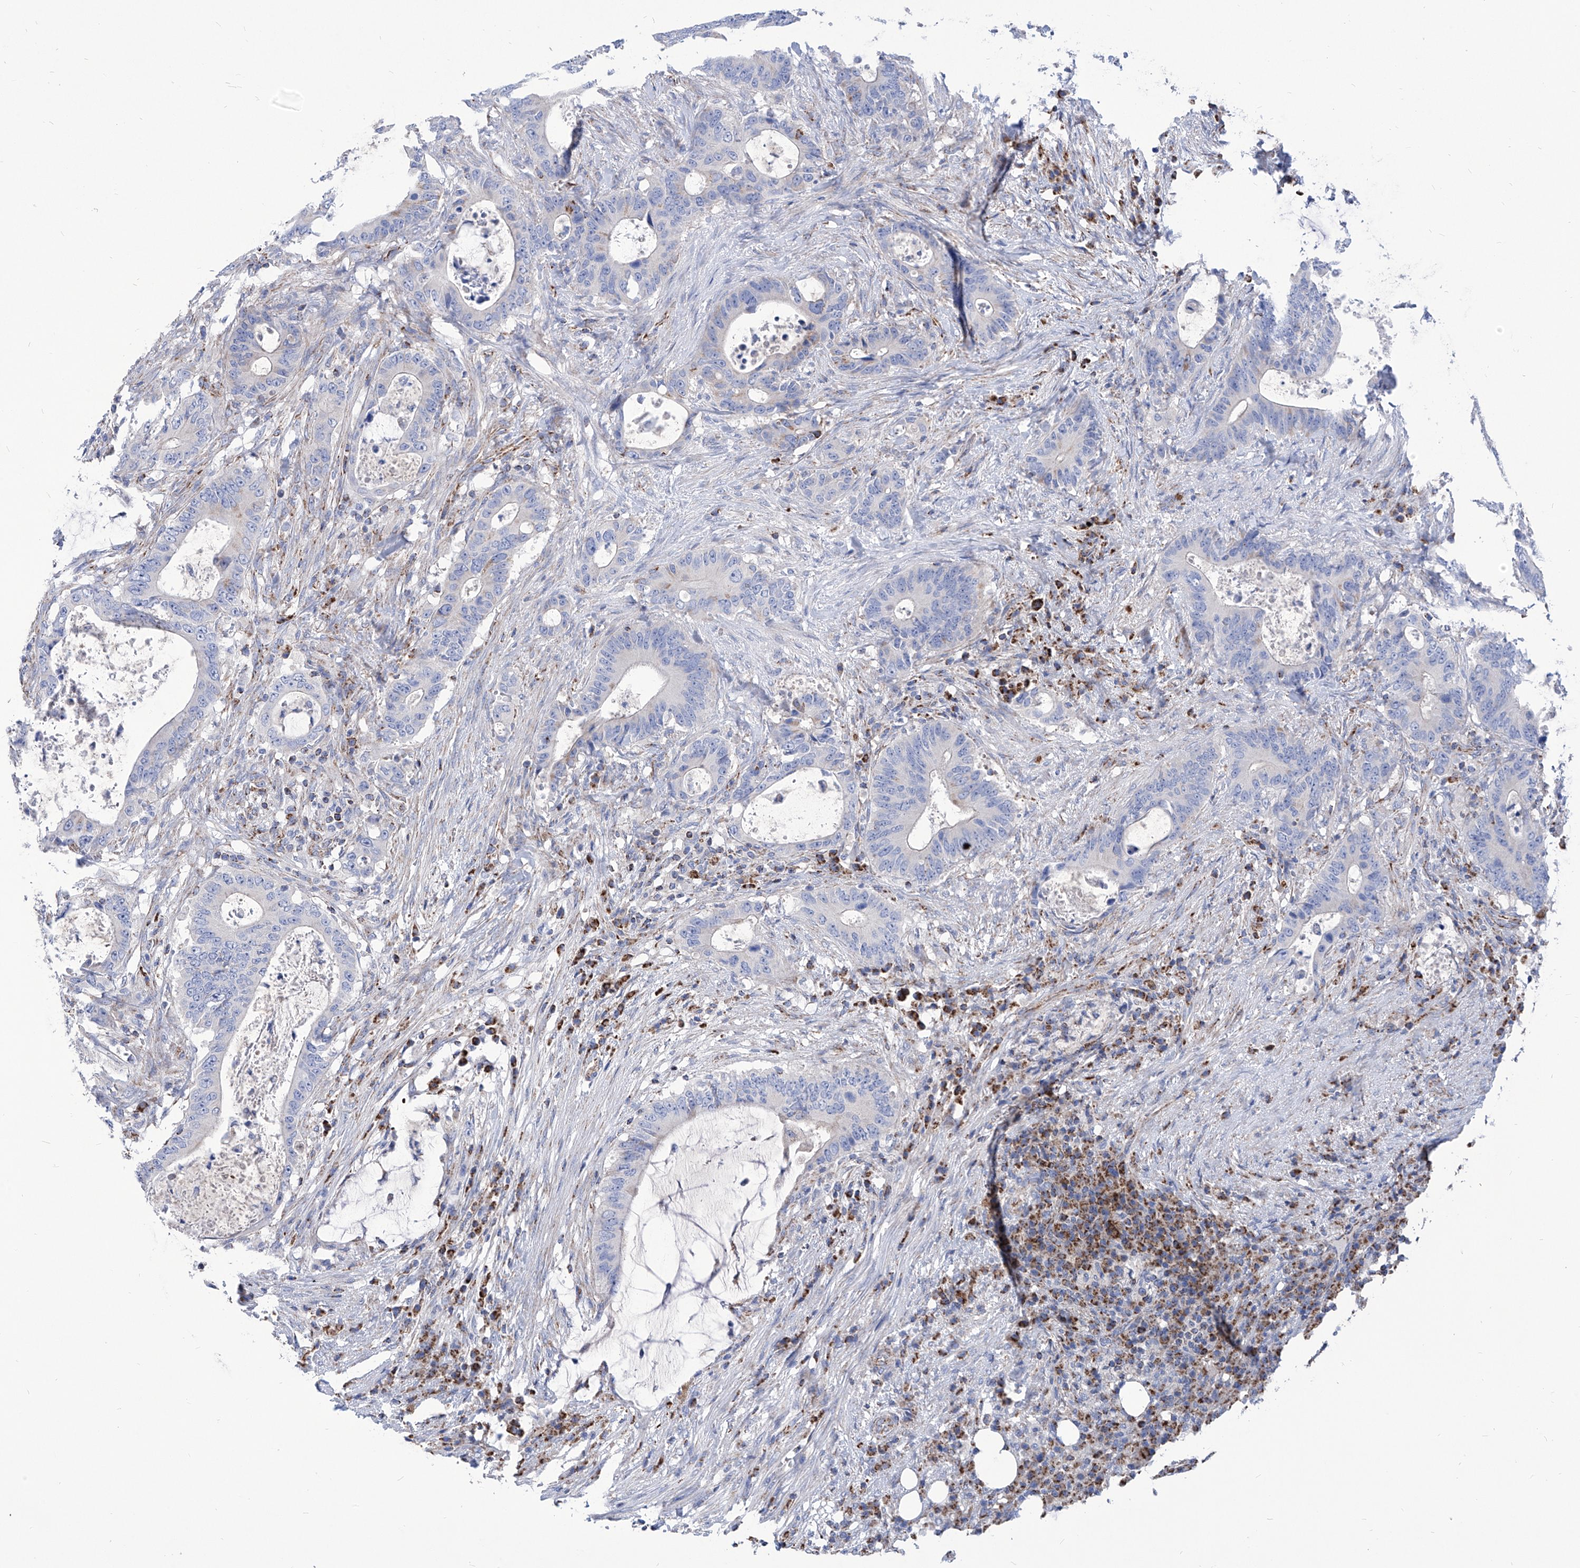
{"staining": {"intensity": "moderate", "quantity": "25%-75%", "location": "cytoplasmic/membranous"}, "tissue": "colorectal cancer", "cell_type": "Tumor cells", "image_type": "cancer", "snomed": [{"axis": "morphology", "description": "Adenocarcinoma, NOS"}, {"axis": "topography", "description": "Colon"}], "caption": "IHC histopathology image of human adenocarcinoma (colorectal) stained for a protein (brown), which displays medium levels of moderate cytoplasmic/membranous staining in about 25%-75% of tumor cells.", "gene": "SRBD1", "patient": {"sex": "male", "age": 83}}